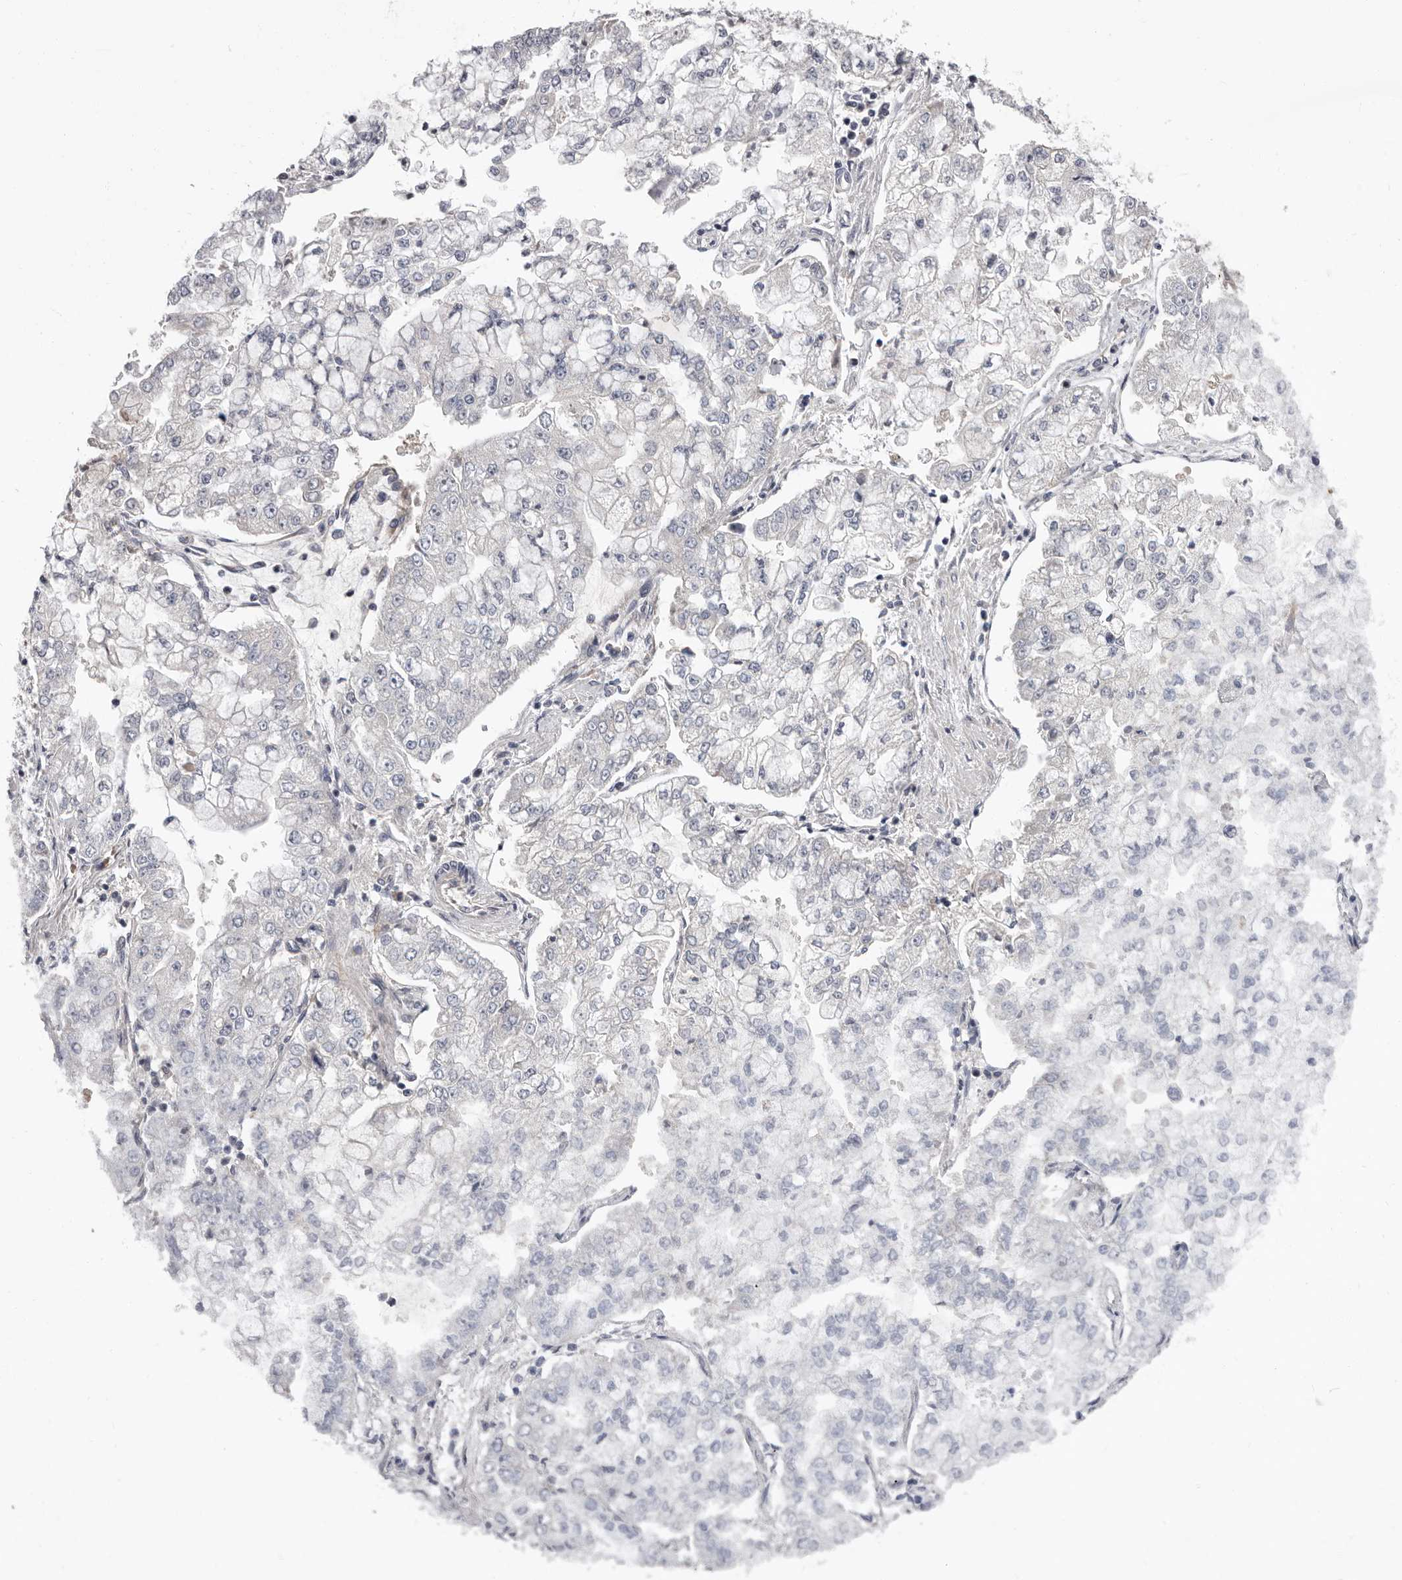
{"staining": {"intensity": "negative", "quantity": "none", "location": "none"}, "tissue": "stomach cancer", "cell_type": "Tumor cells", "image_type": "cancer", "snomed": [{"axis": "morphology", "description": "Adenocarcinoma, NOS"}, {"axis": "topography", "description": "Stomach"}], "caption": "This is a photomicrograph of immunohistochemistry (IHC) staining of stomach cancer (adenocarcinoma), which shows no staining in tumor cells.", "gene": "MED8", "patient": {"sex": "male", "age": 76}}